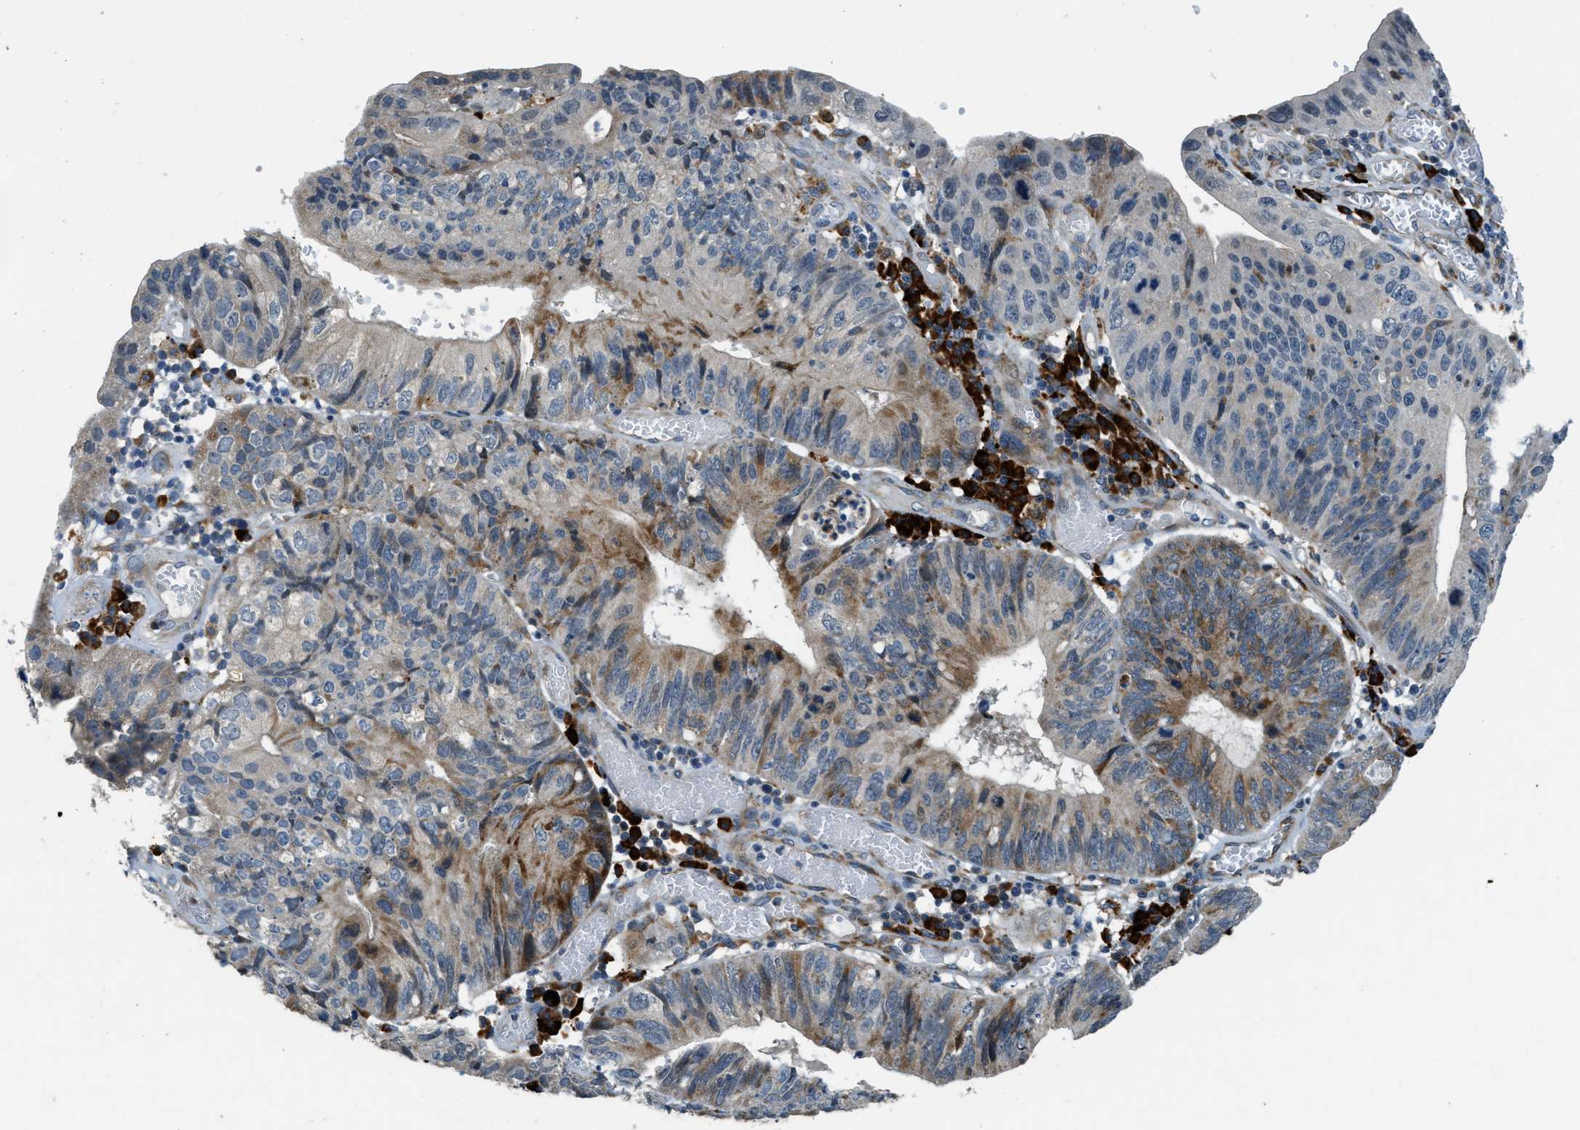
{"staining": {"intensity": "moderate", "quantity": "<25%", "location": "cytoplasmic/membranous"}, "tissue": "stomach cancer", "cell_type": "Tumor cells", "image_type": "cancer", "snomed": [{"axis": "morphology", "description": "Adenocarcinoma, NOS"}, {"axis": "topography", "description": "Stomach"}], "caption": "Protein staining displays moderate cytoplasmic/membranous staining in approximately <25% of tumor cells in stomach cancer.", "gene": "HERC2", "patient": {"sex": "male", "age": 59}}